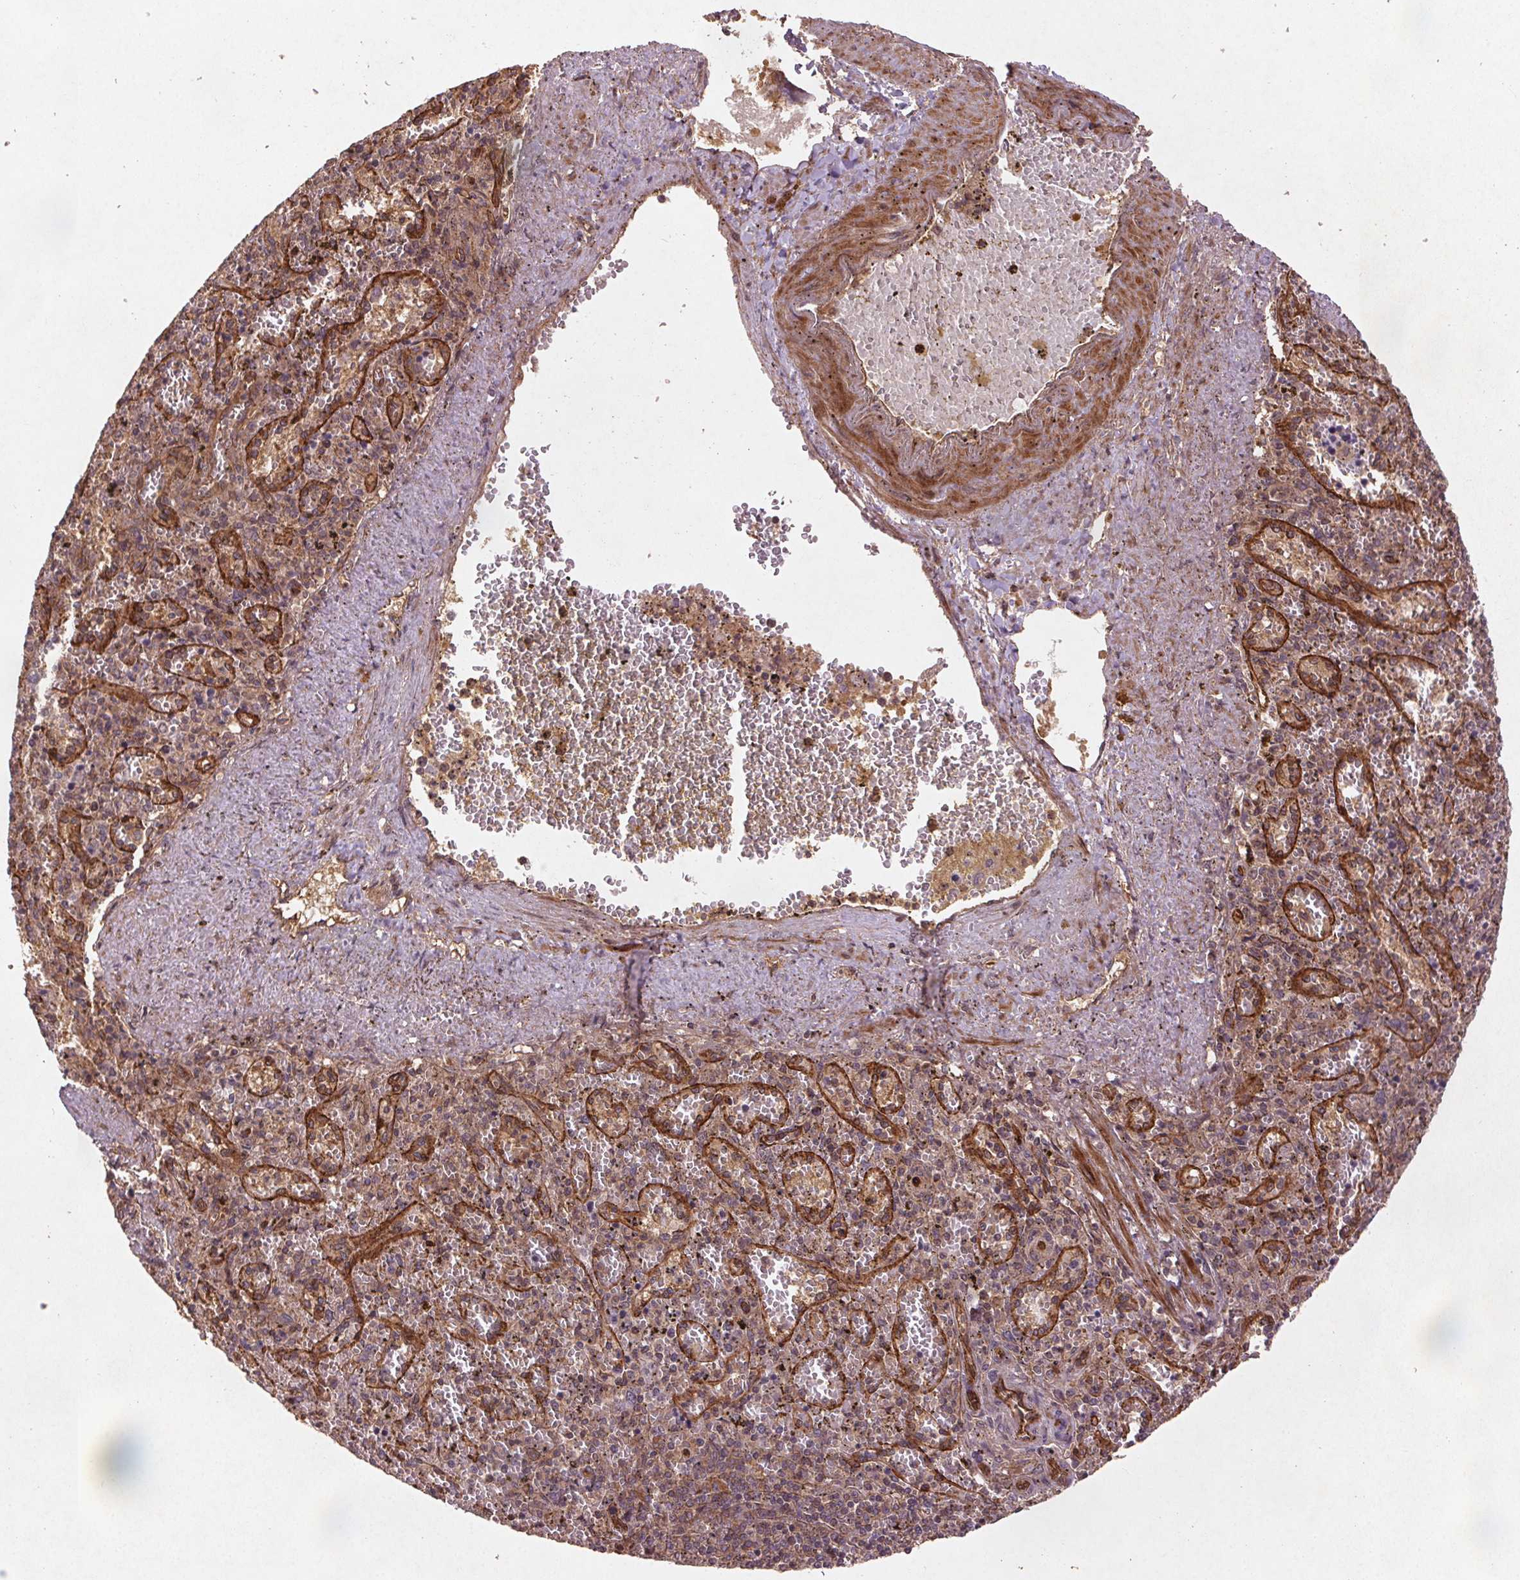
{"staining": {"intensity": "moderate", "quantity": "25%-75%", "location": "cytoplasmic/membranous"}, "tissue": "spleen", "cell_type": "Cells in red pulp", "image_type": "normal", "snomed": [{"axis": "morphology", "description": "Normal tissue, NOS"}, {"axis": "topography", "description": "Spleen"}], "caption": "Spleen stained with immunohistochemistry (IHC) shows moderate cytoplasmic/membranous expression in about 25%-75% of cells in red pulp. The staining is performed using DAB brown chromogen to label protein expression. The nuclei are counter-stained blue using hematoxylin.", "gene": "SEC14L2", "patient": {"sex": "female", "age": 50}}